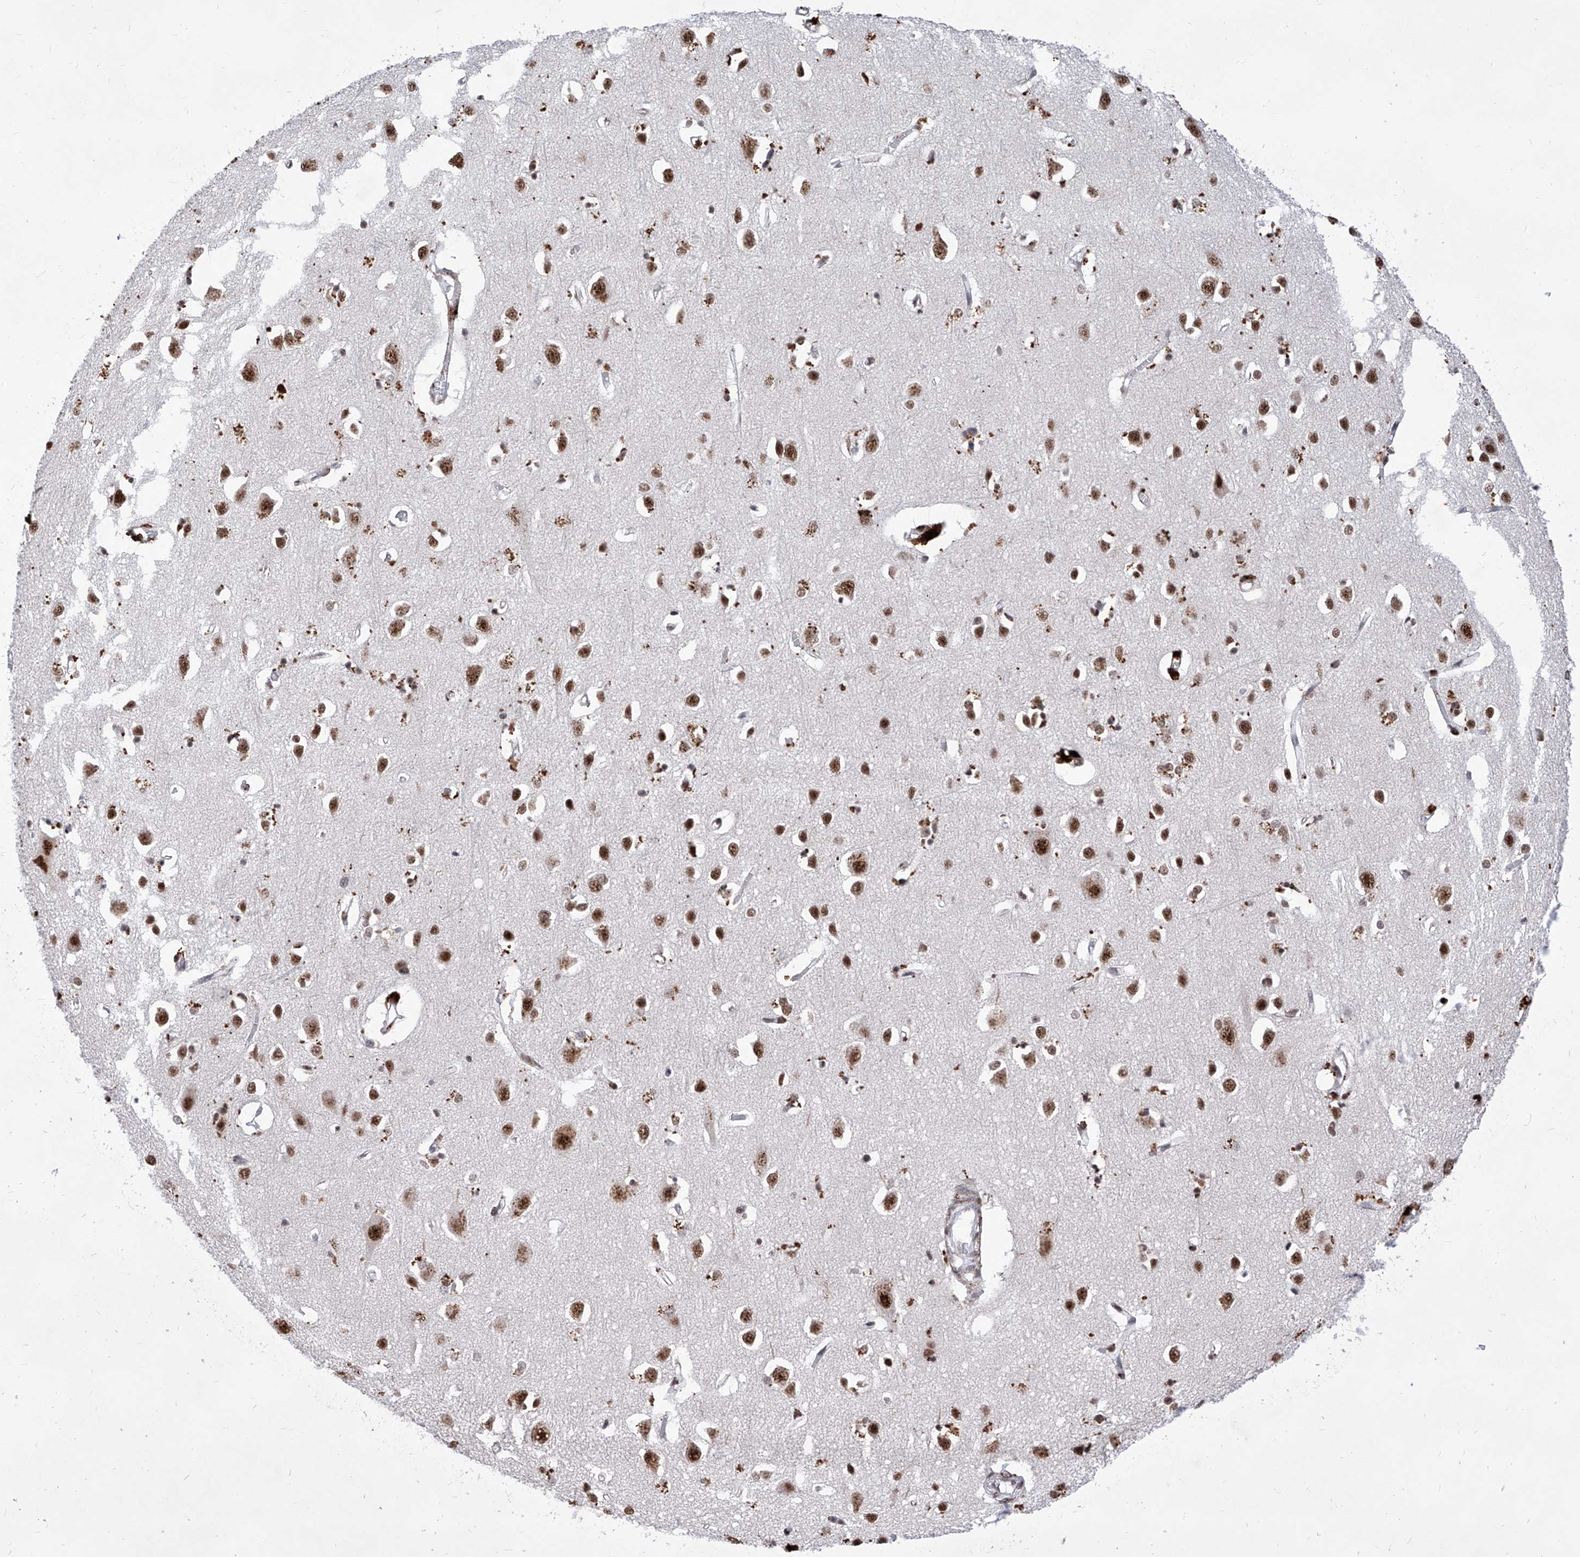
{"staining": {"intensity": "weak", "quantity": "25%-75%", "location": "cytoplasmic/membranous"}, "tissue": "cerebral cortex", "cell_type": "Endothelial cells", "image_type": "normal", "snomed": [{"axis": "morphology", "description": "Normal tissue, NOS"}, {"axis": "topography", "description": "Cerebral cortex"}], "caption": "A photomicrograph showing weak cytoplasmic/membranous positivity in approximately 25%-75% of endothelial cells in unremarkable cerebral cortex, as visualized by brown immunohistochemical staining.", "gene": "PHF5A", "patient": {"sex": "female", "age": 64}}